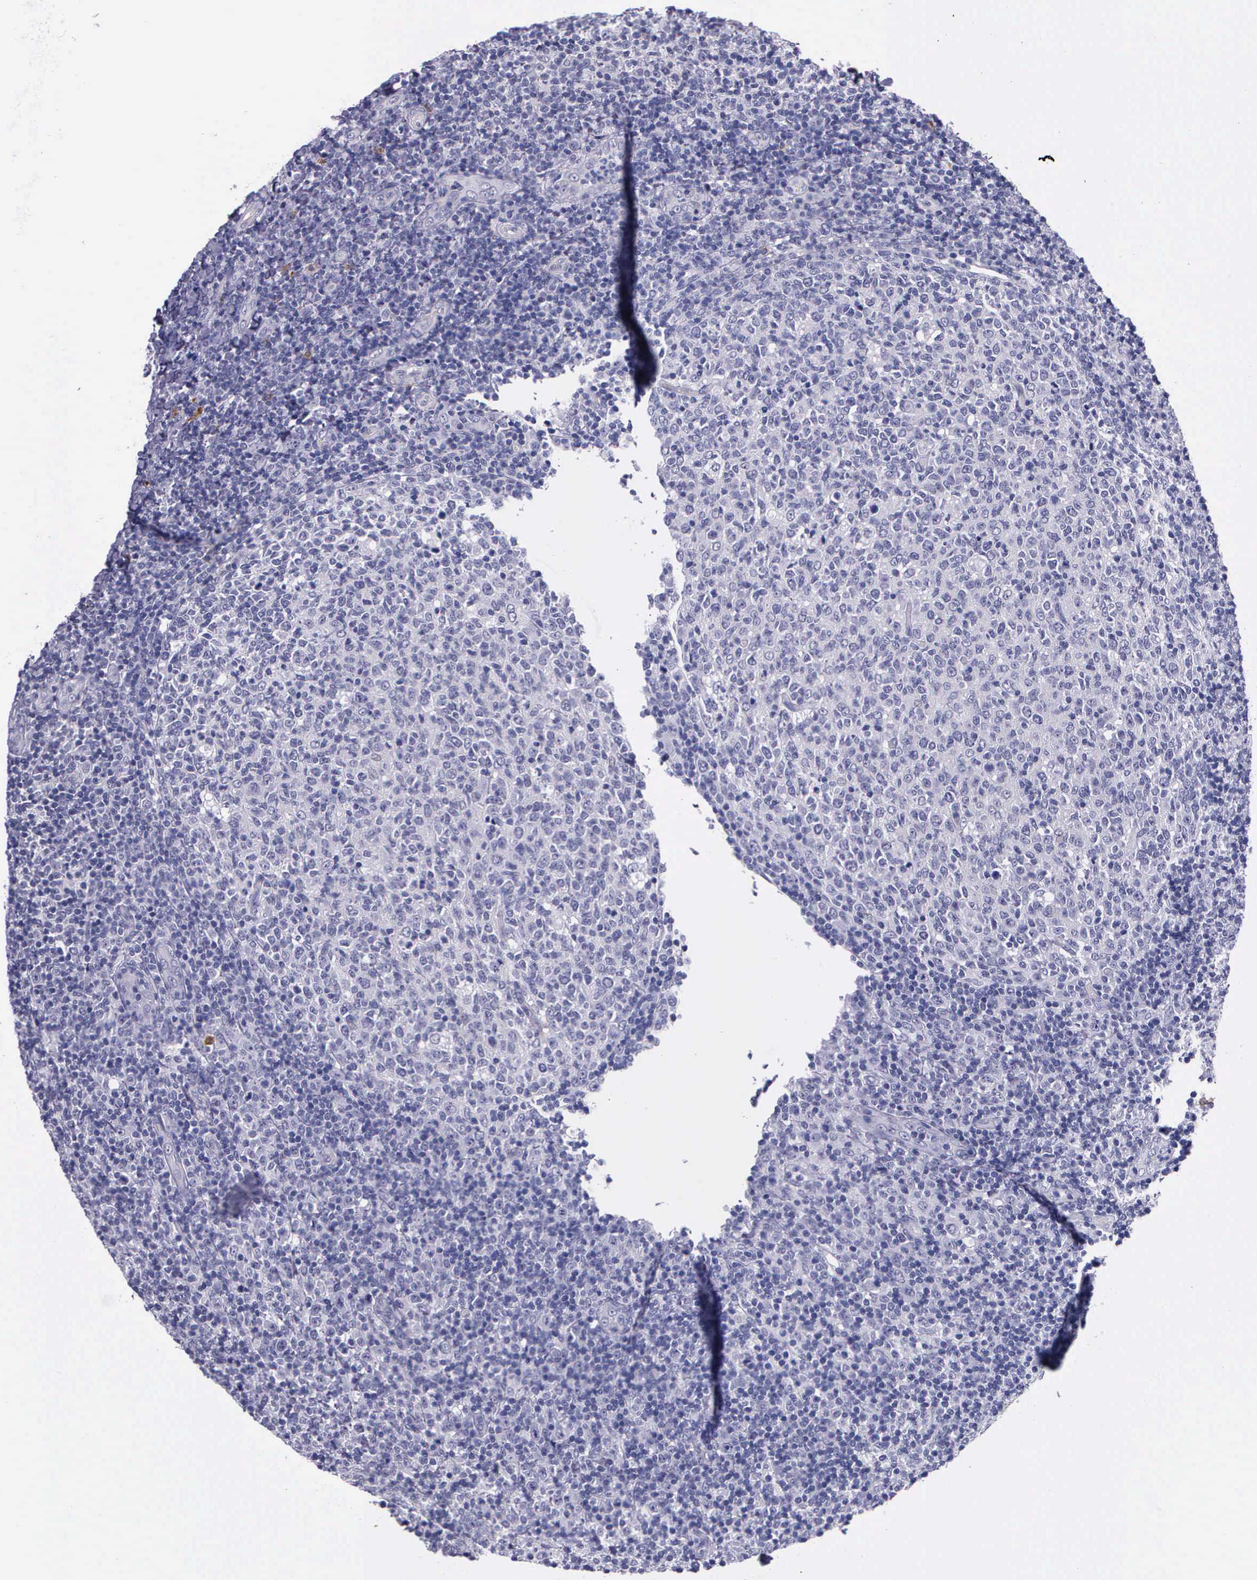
{"staining": {"intensity": "negative", "quantity": "none", "location": "none"}, "tissue": "tonsil", "cell_type": "Germinal center cells", "image_type": "normal", "snomed": [{"axis": "morphology", "description": "Normal tissue, NOS"}, {"axis": "topography", "description": "Tonsil"}], "caption": "An immunohistochemistry (IHC) micrograph of benign tonsil is shown. There is no staining in germinal center cells of tonsil. (DAB IHC with hematoxylin counter stain).", "gene": "AHNAK2", "patient": {"sex": "female", "age": 3}}